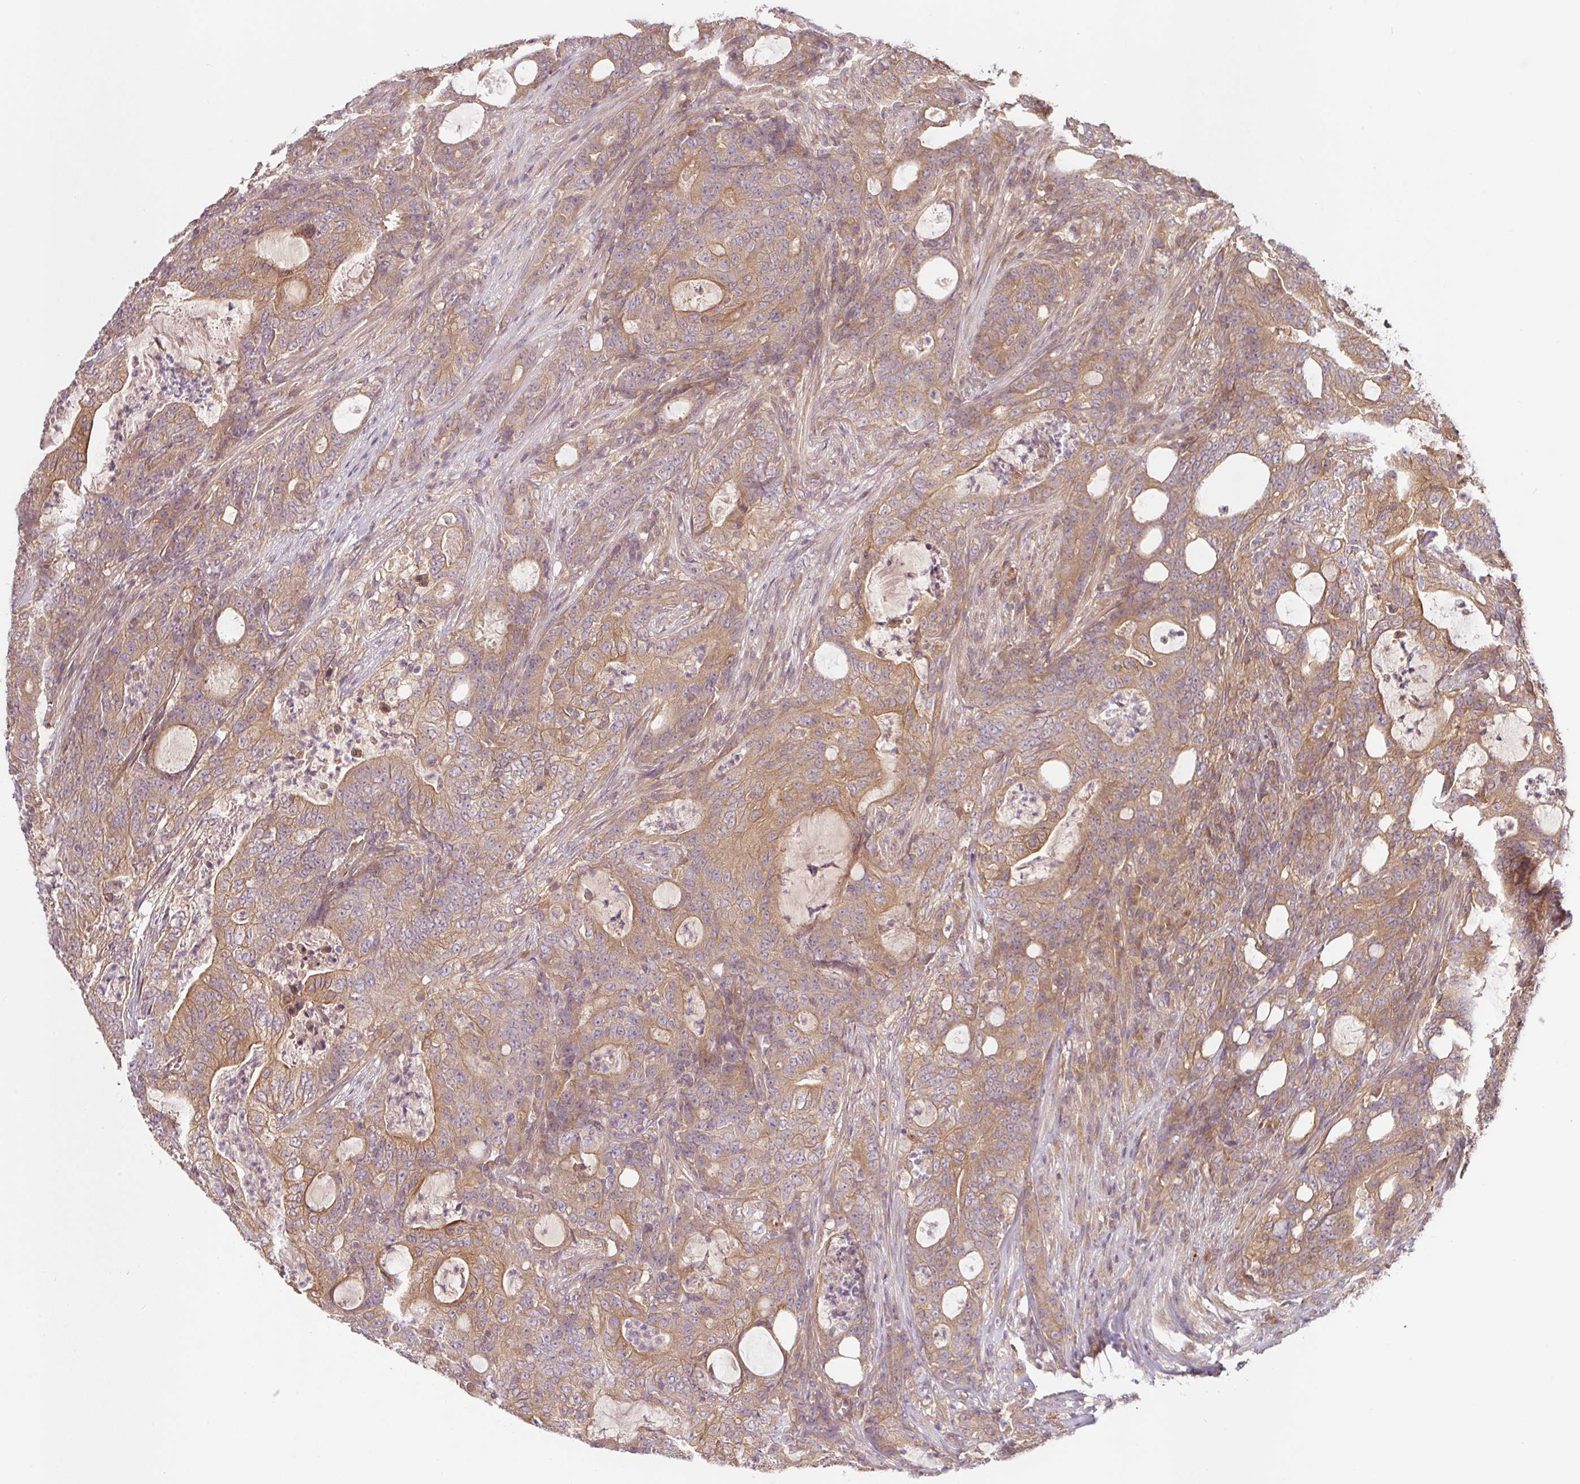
{"staining": {"intensity": "moderate", "quantity": ">75%", "location": "cytoplasmic/membranous"}, "tissue": "colorectal cancer", "cell_type": "Tumor cells", "image_type": "cancer", "snomed": [{"axis": "morphology", "description": "Adenocarcinoma, NOS"}, {"axis": "topography", "description": "Colon"}], "caption": "Immunohistochemistry photomicrograph of neoplastic tissue: colorectal cancer stained using immunohistochemistry (IHC) demonstrates medium levels of moderate protein expression localized specifically in the cytoplasmic/membranous of tumor cells, appearing as a cytoplasmic/membranous brown color.", "gene": "RNF31", "patient": {"sex": "male", "age": 83}}